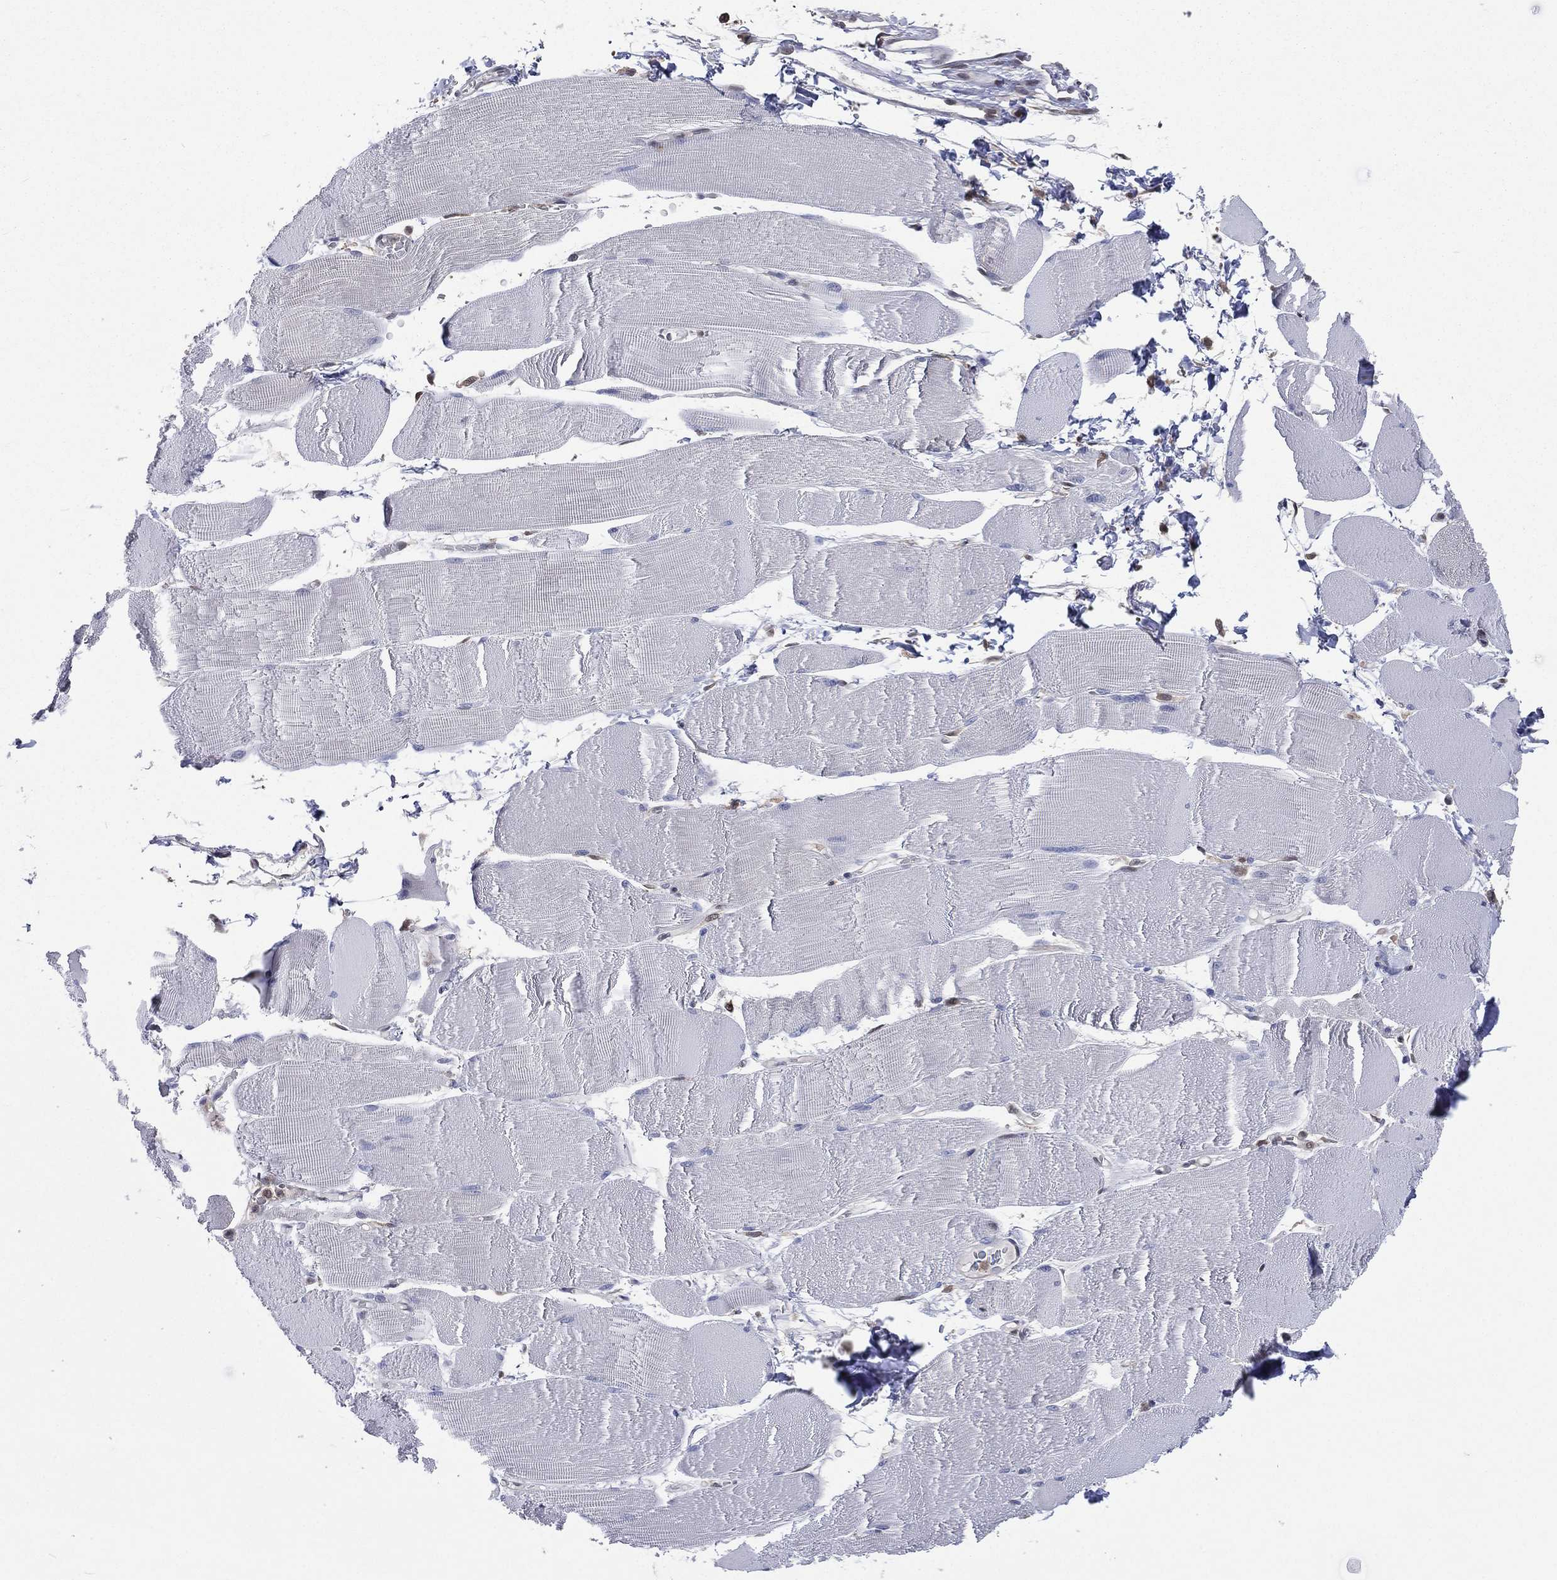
{"staining": {"intensity": "negative", "quantity": "none", "location": "none"}, "tissue": "skeletal muscle", "cell_type": "Myocytes", "image_type": "normal", "snomed": [{"axis": "morphology", "description": "Normal tissue, NOS"}, {"axis": "topography", "description": "Skeletal muscle"}], "caption": "Protein analysis of unremarkable skeletal muscle demonstrates no significant staining in myocytes.", "gene": "MTAP", "patient": {"sex": "male", "age": 56}}